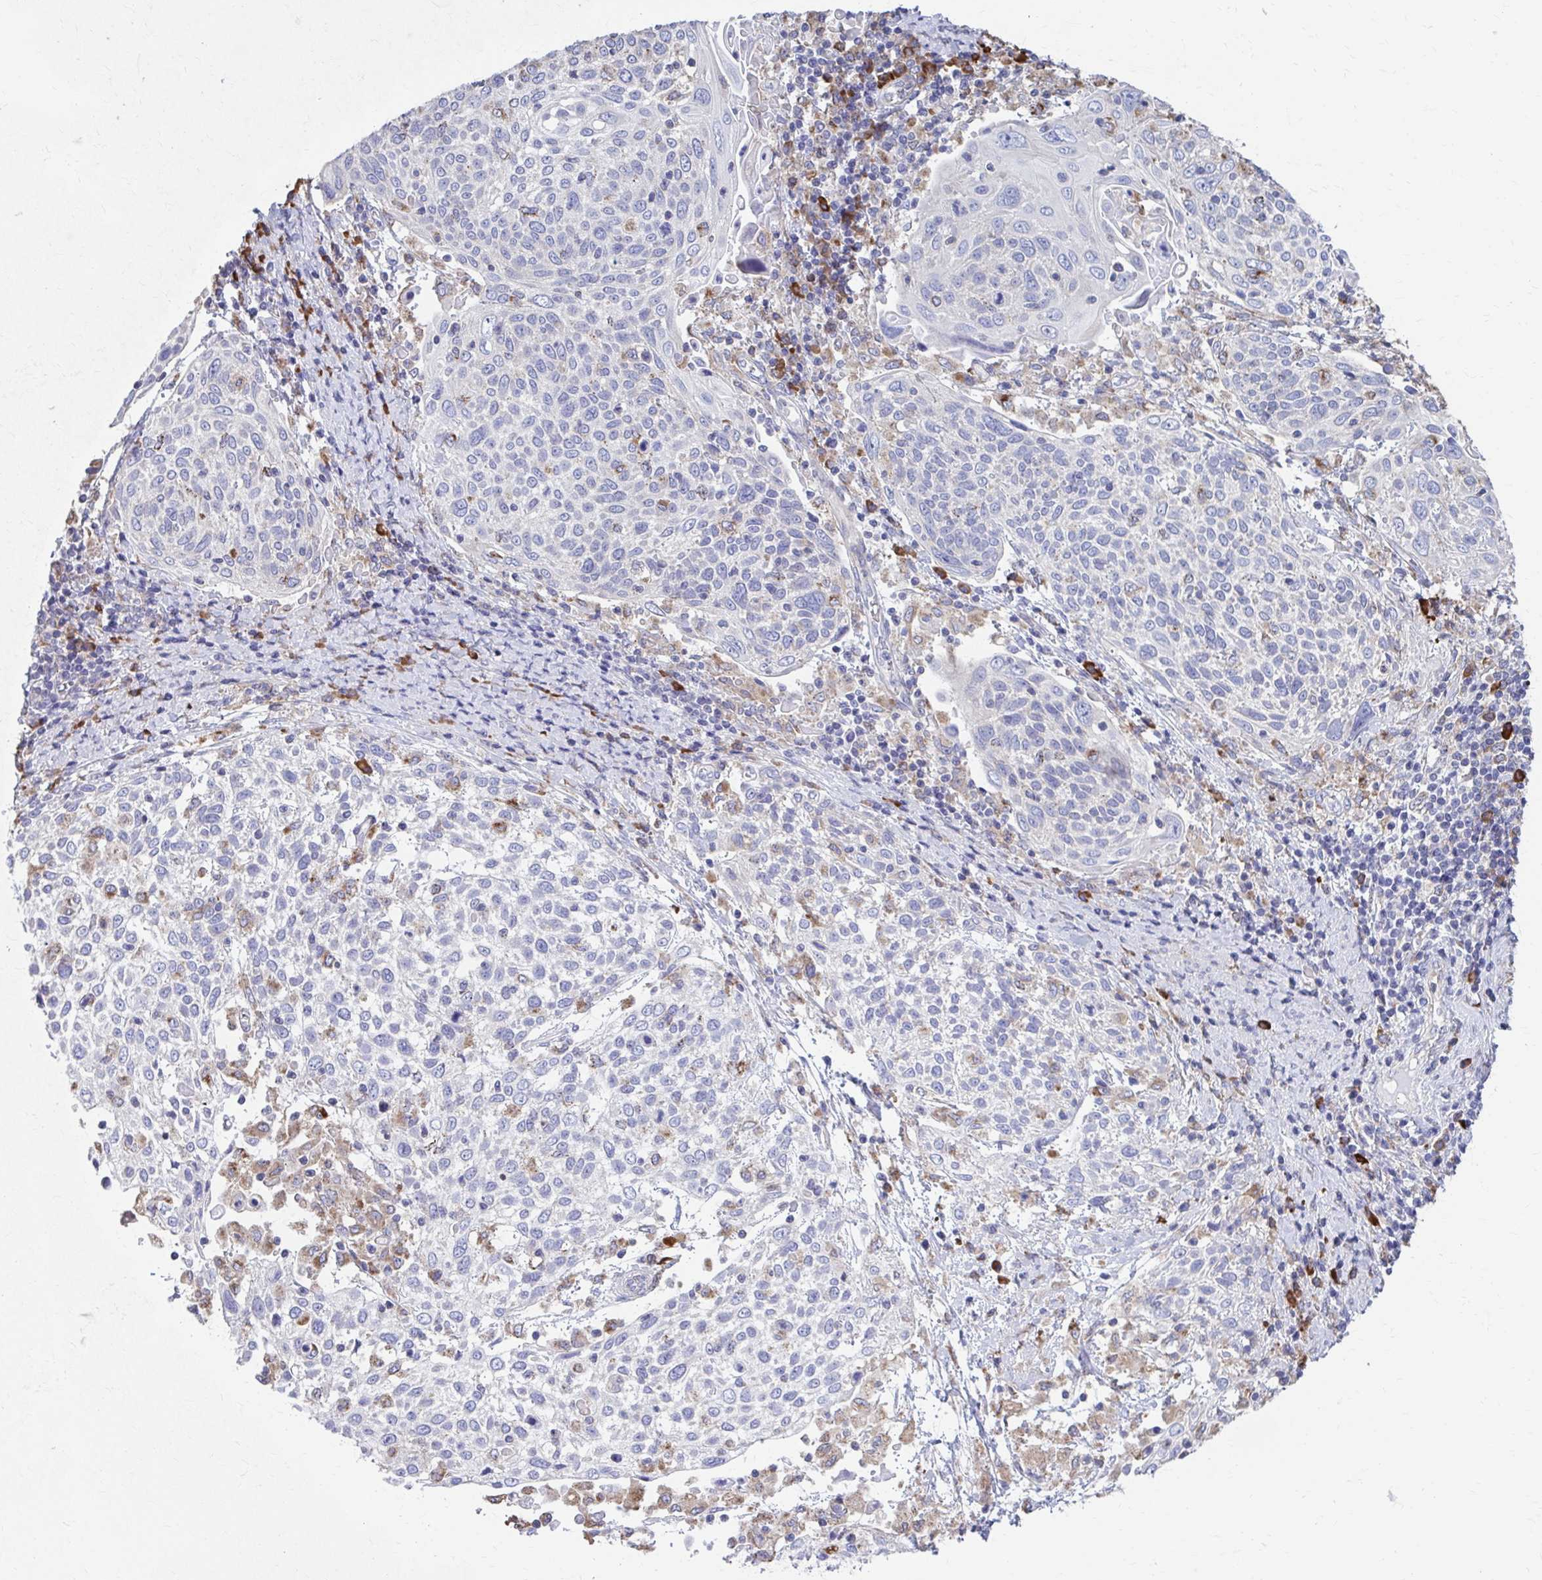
{"staining": {"intensity": "negative", "quantity": "none", "location": "none"}, "tissue": "cervical cancer", "cell_type": "Tumor cells", "image_type": "cancer", "snomed": [{"axis": "morphology", "description": "Squamous cell carcinoma, NOS"}, {"axis": "topography", "description": "Cervix"}], "caption": "The micrograph reveals no significant staining in tumor cells of squamous cell carcinoma (cervical). (DAB (3,3'-diaminobenzidine) IHC with hematoxylin counter stain).", "gene": "FKBP2", "patient": {"sex": "female", "age": 61}}